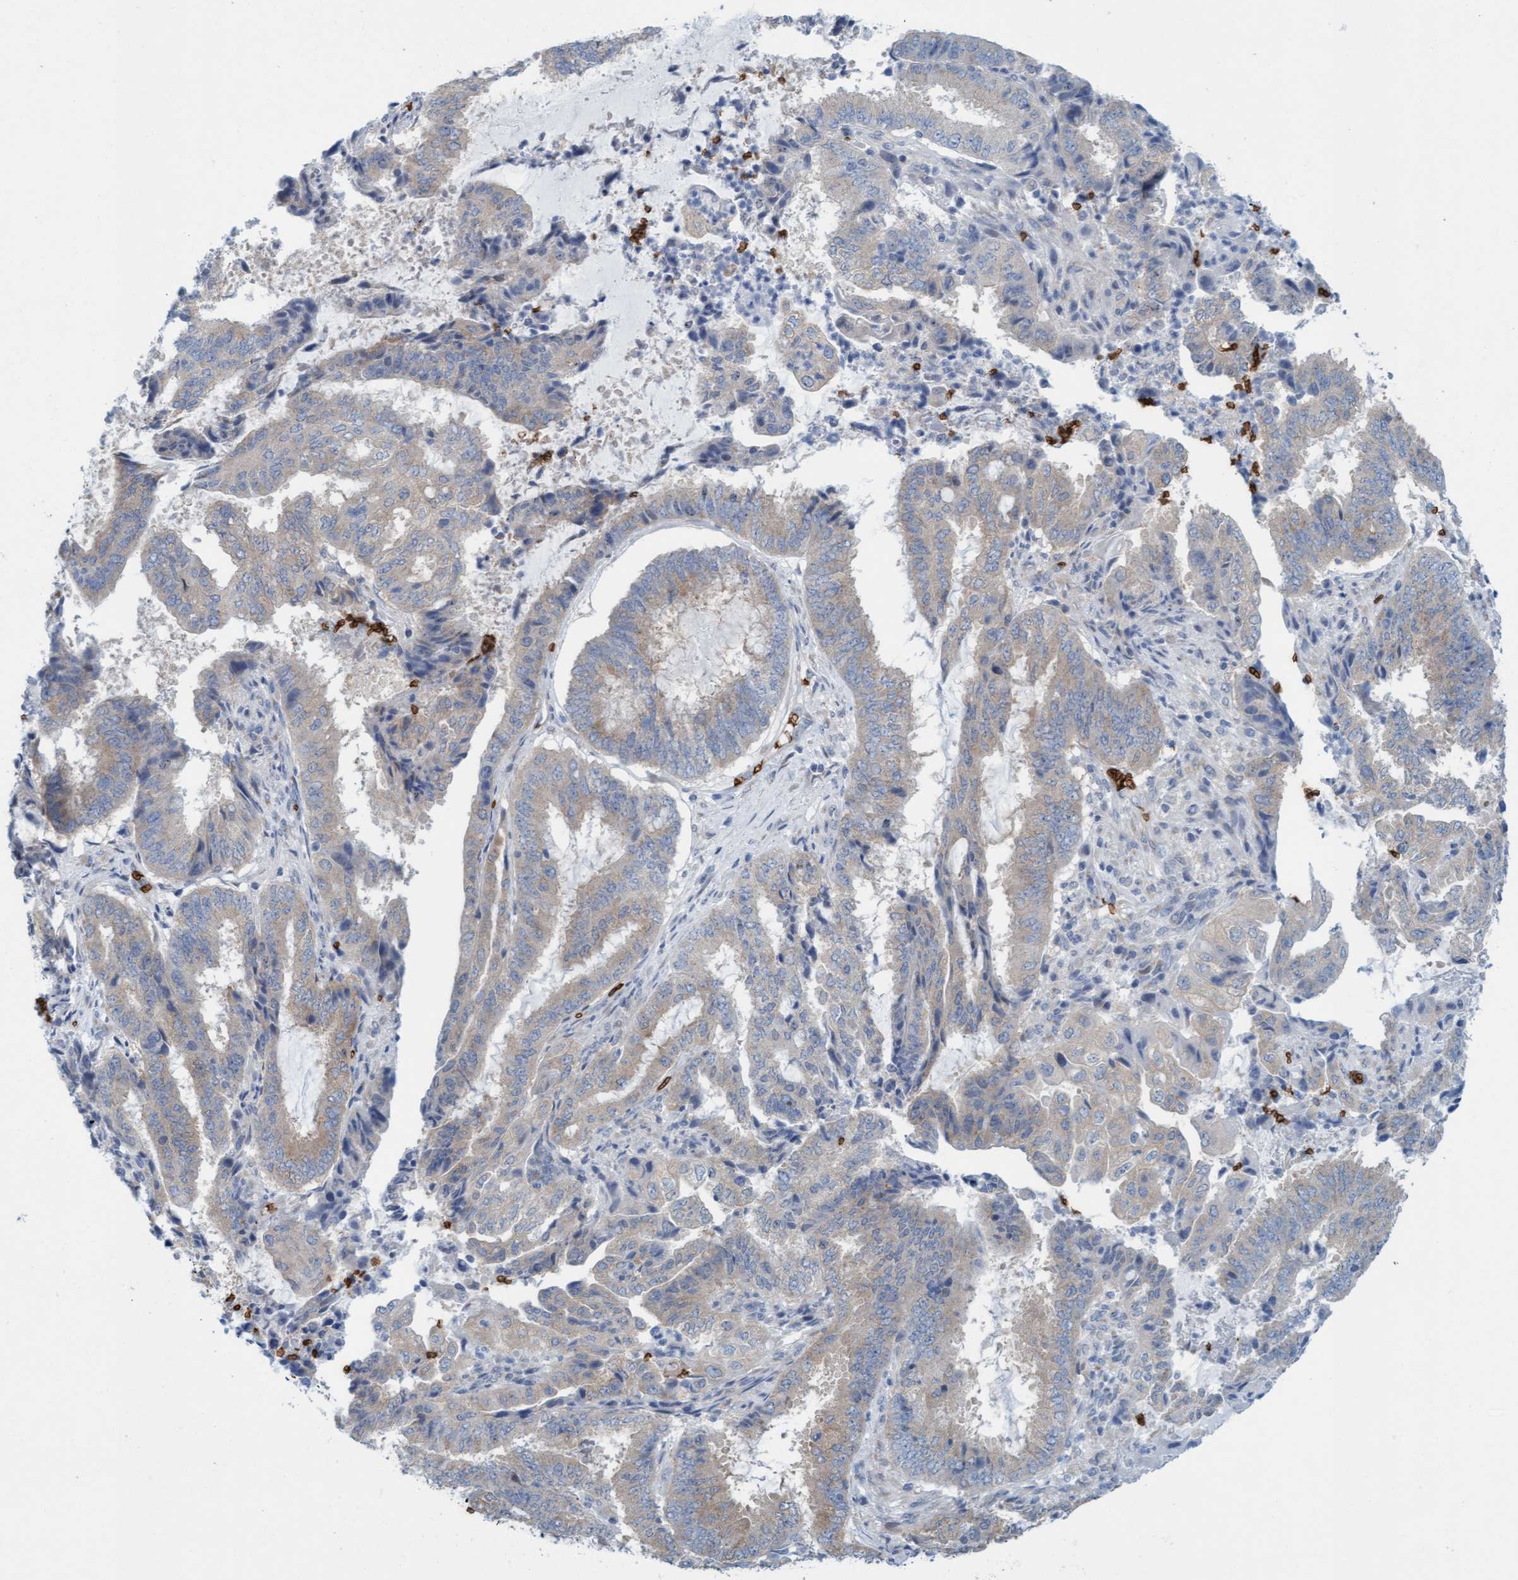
{"staining": {"intensity": "weak", "quantity": "<25%", "location": "cytoplasmic/membranous"}, "tissue": "endometrial cancer", "cell_type": "Tumor cells", "image_type": "cancer", "snomed": [{"axis": "morphology", "description": "Adenocarcinoma, NOS"}, {"axis": "topography", "description": "Endometrium"}], "caption": "IHC photomicrograph of neoplastic tissue: endometrial cancer (adenocarcinoma) stained with DAB (3,3'-diaminobenzidine) displays no significant protein staining in tumor cells.", "gene": "SPEM2", "patient": {"sex": "female", "age": 51}}